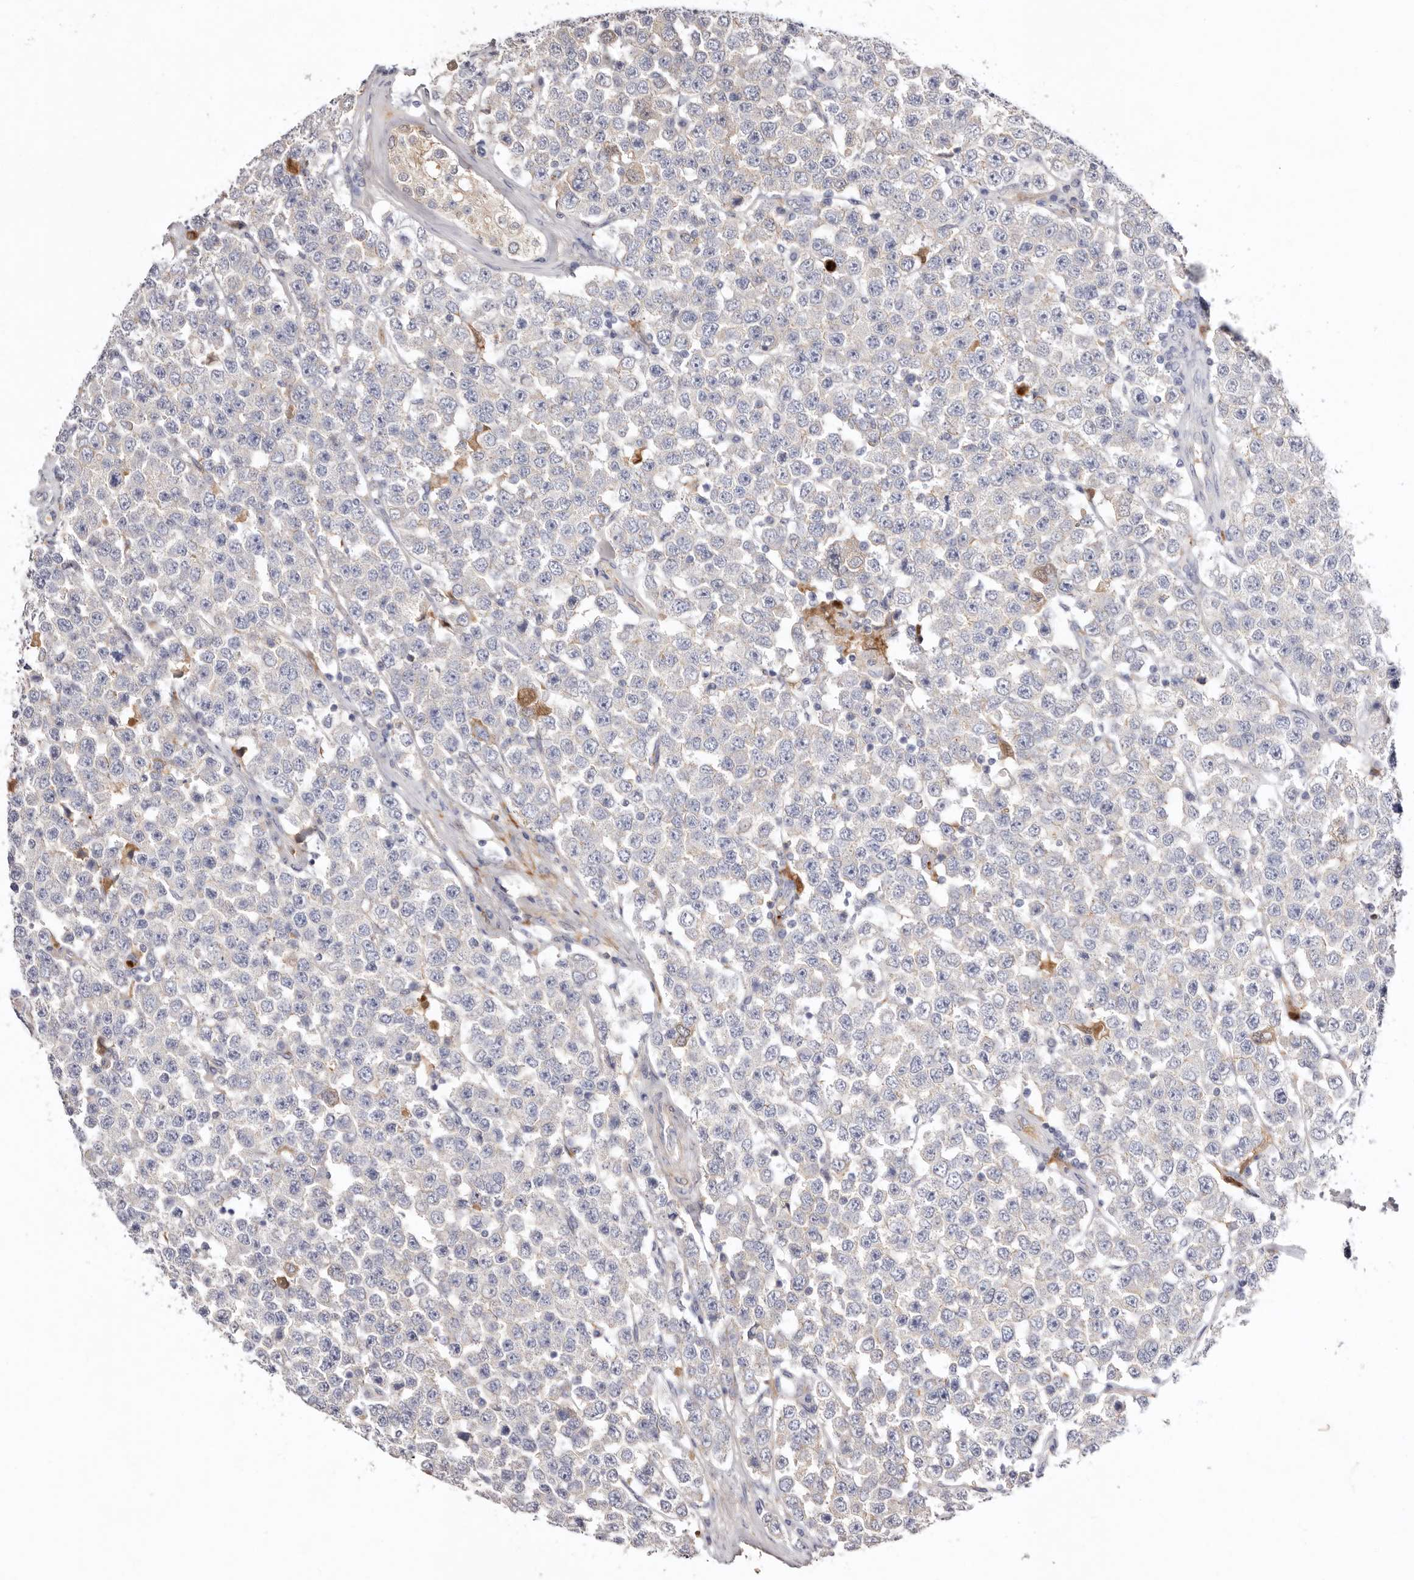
{"staining": {"intensity": "negative", "quantity": "none", "location": "none"}, "tissue": "testis cancer", "cell_type": "Tumor cells", "image_type": "cancer", "snomed": [{"axis": "morphology", "description": "Seminoma, NOS"}, {"axis": "topography", "description": "Testis"}], "caption": "High magnification brightfield microscopy of testis seminoma stained with DAB (brown) and counterstained with hematoxylin (blue): tumor cells show no significant staining. (DAB (3,3'-diaminobenzidine) immunohistochemistry (IHC) visualized using brightfield microscopy, high magnification).", "gene": "LMLN", "patient": {"sex": "male", "age": 28}}